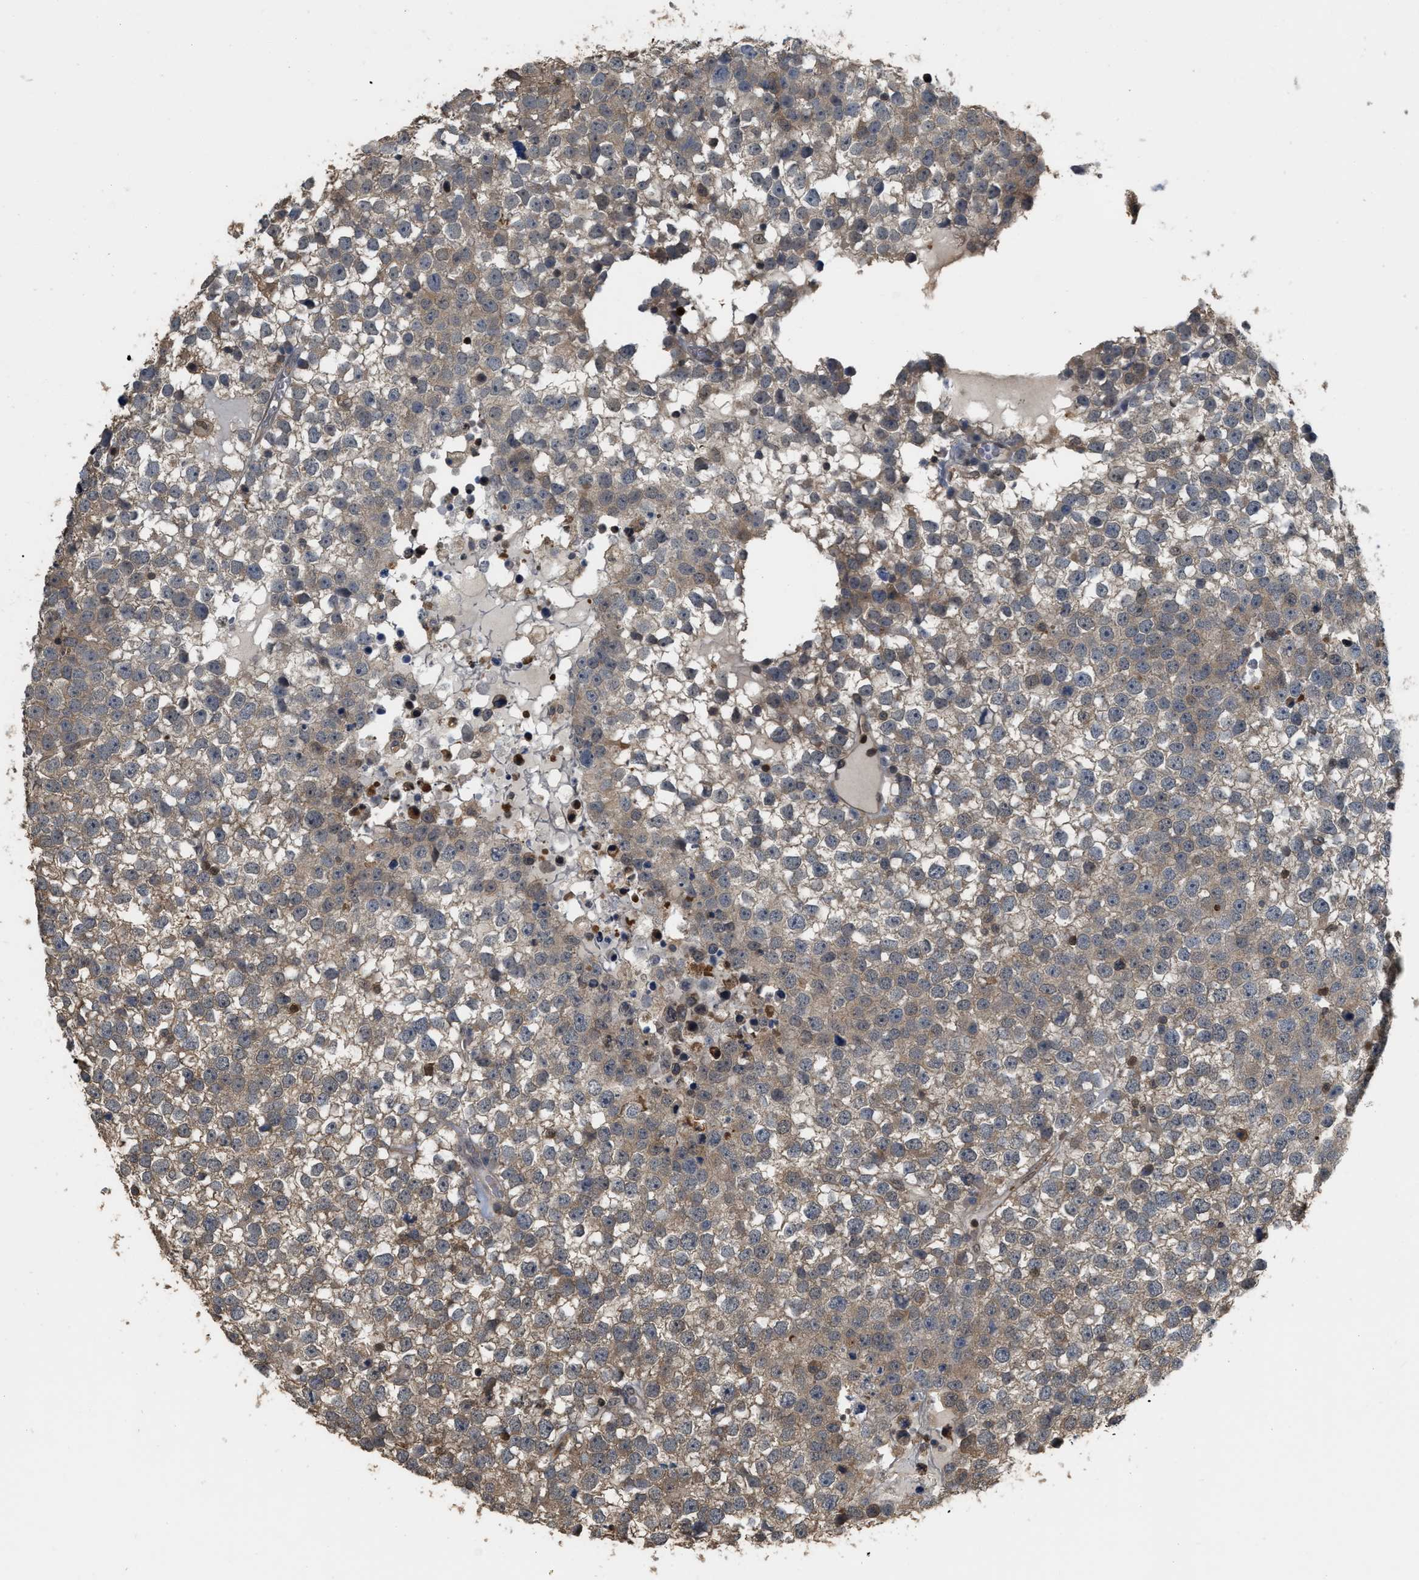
{"staining": {"intensity": "weak", "quantity": "25%-75%", "location": "cytoplasmic/membranous"}, "tissue": "testis cancer", "cell_type": "Tumor cells", "image_type": "cancer", "snomed": [{"axis": "morphology", "description": "Seminoma, NOS"}, {"axis": "topography", "description": "Testis"}], "caption": "Testis cancer (seminoma) was stained to show a protein in brown. There is low levels of weak cytoplasmic/membranous expression in about 25%-75% of tumor cells.", "gene": "MTPN", "patient": {"sex": "male", "age": 65}}